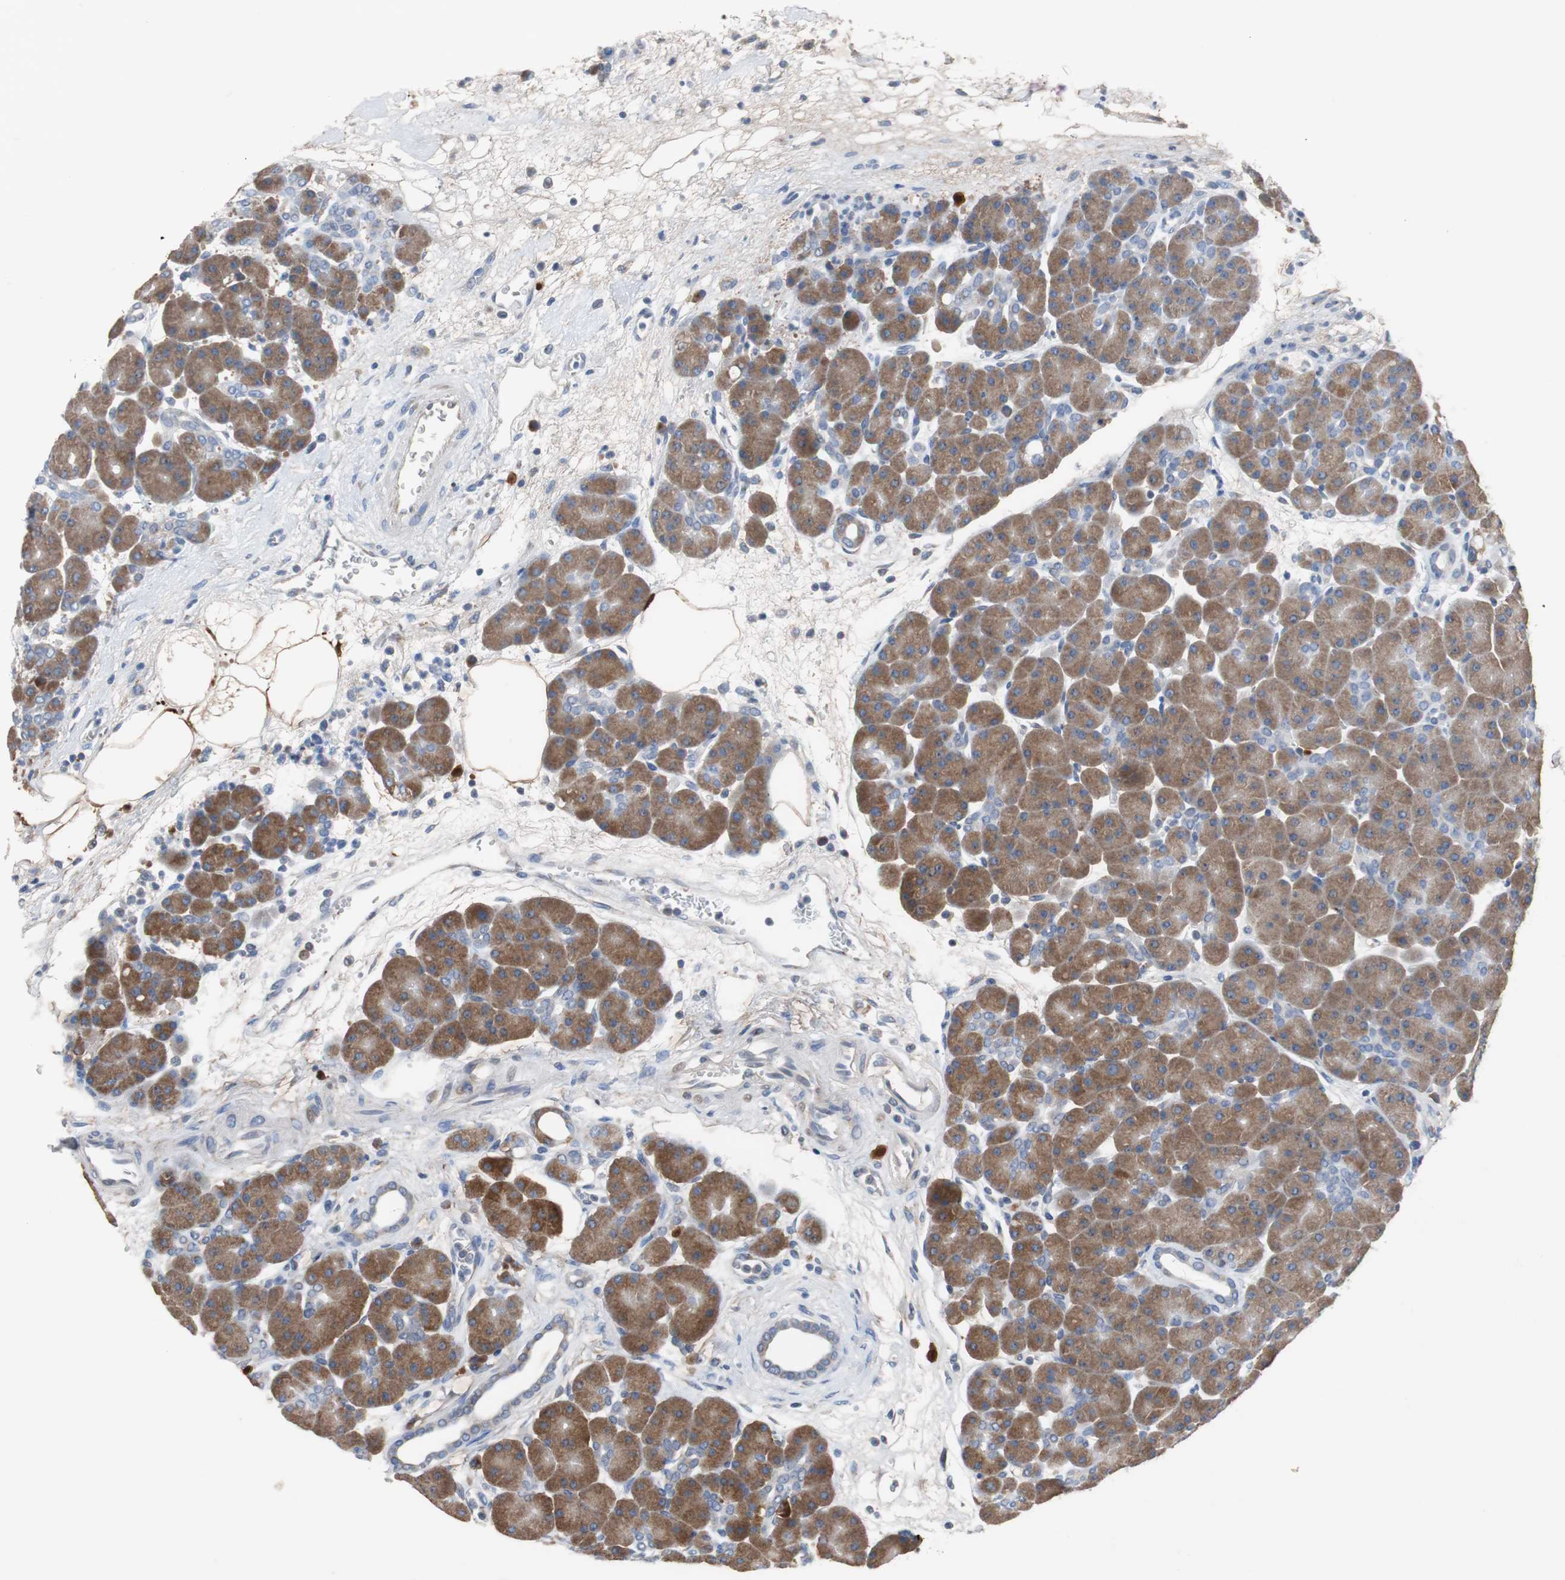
{"staining": {"intensity": "moderate", "quantity": ">75%", "location": "cytoplasmic/membranous"}, "tissue": "pancreas", "cell_type": "Exocrine glandular cells", "image_type": "normal", "snomed": [{"axis": "morphology", "description": "Normal tissue, NOS"}, {"axis": "topography", "description": "Pancreas"}], "caption": "A micrograph of human pancreas stained for a protein exhibits moderate cytoplasmic/membranous brown staining in exocrine glandular cells. (DAB IHC, brown staining for protein, blue staining for nuclei).", "gene": "CALB2", "patient": {"sex": "male", "age": 66}}